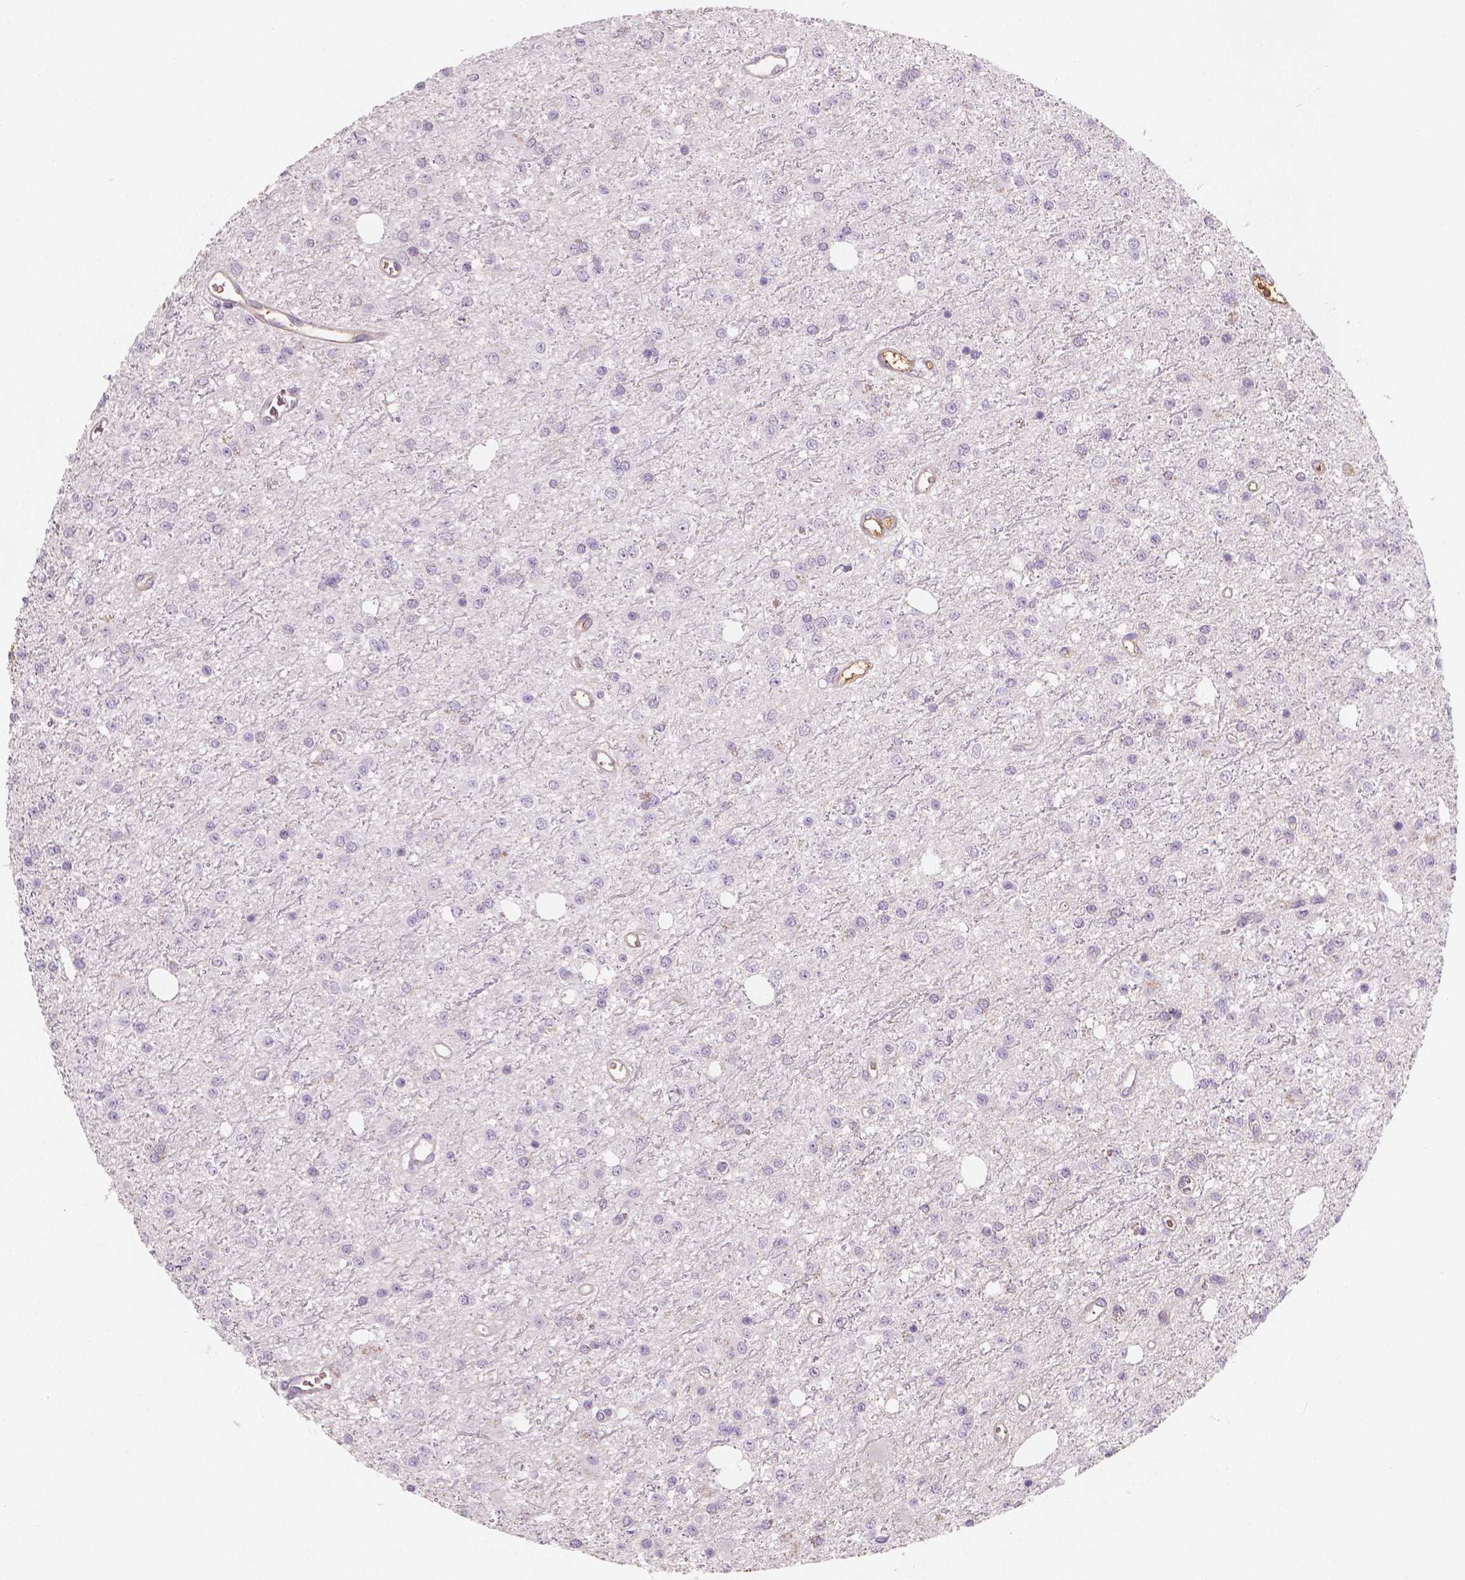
{"staining": {"intensity": "negative", "quantity": "none", "location": "none"}, "tissue": "glioma", "cell_type": "Tumor cells", "image_type": "cancer", "snomed": [{"axis": "morphology", "description": "Glioma, malignant, Low grade"}, {"axis": "topography", "description": "Brain"}], "caption": "A micrograph of glioma stained for a protein demonstrates no brown staining in tumor cells.", "gene": "APOA4", "patient": {"sex": "female", "age": 45}}